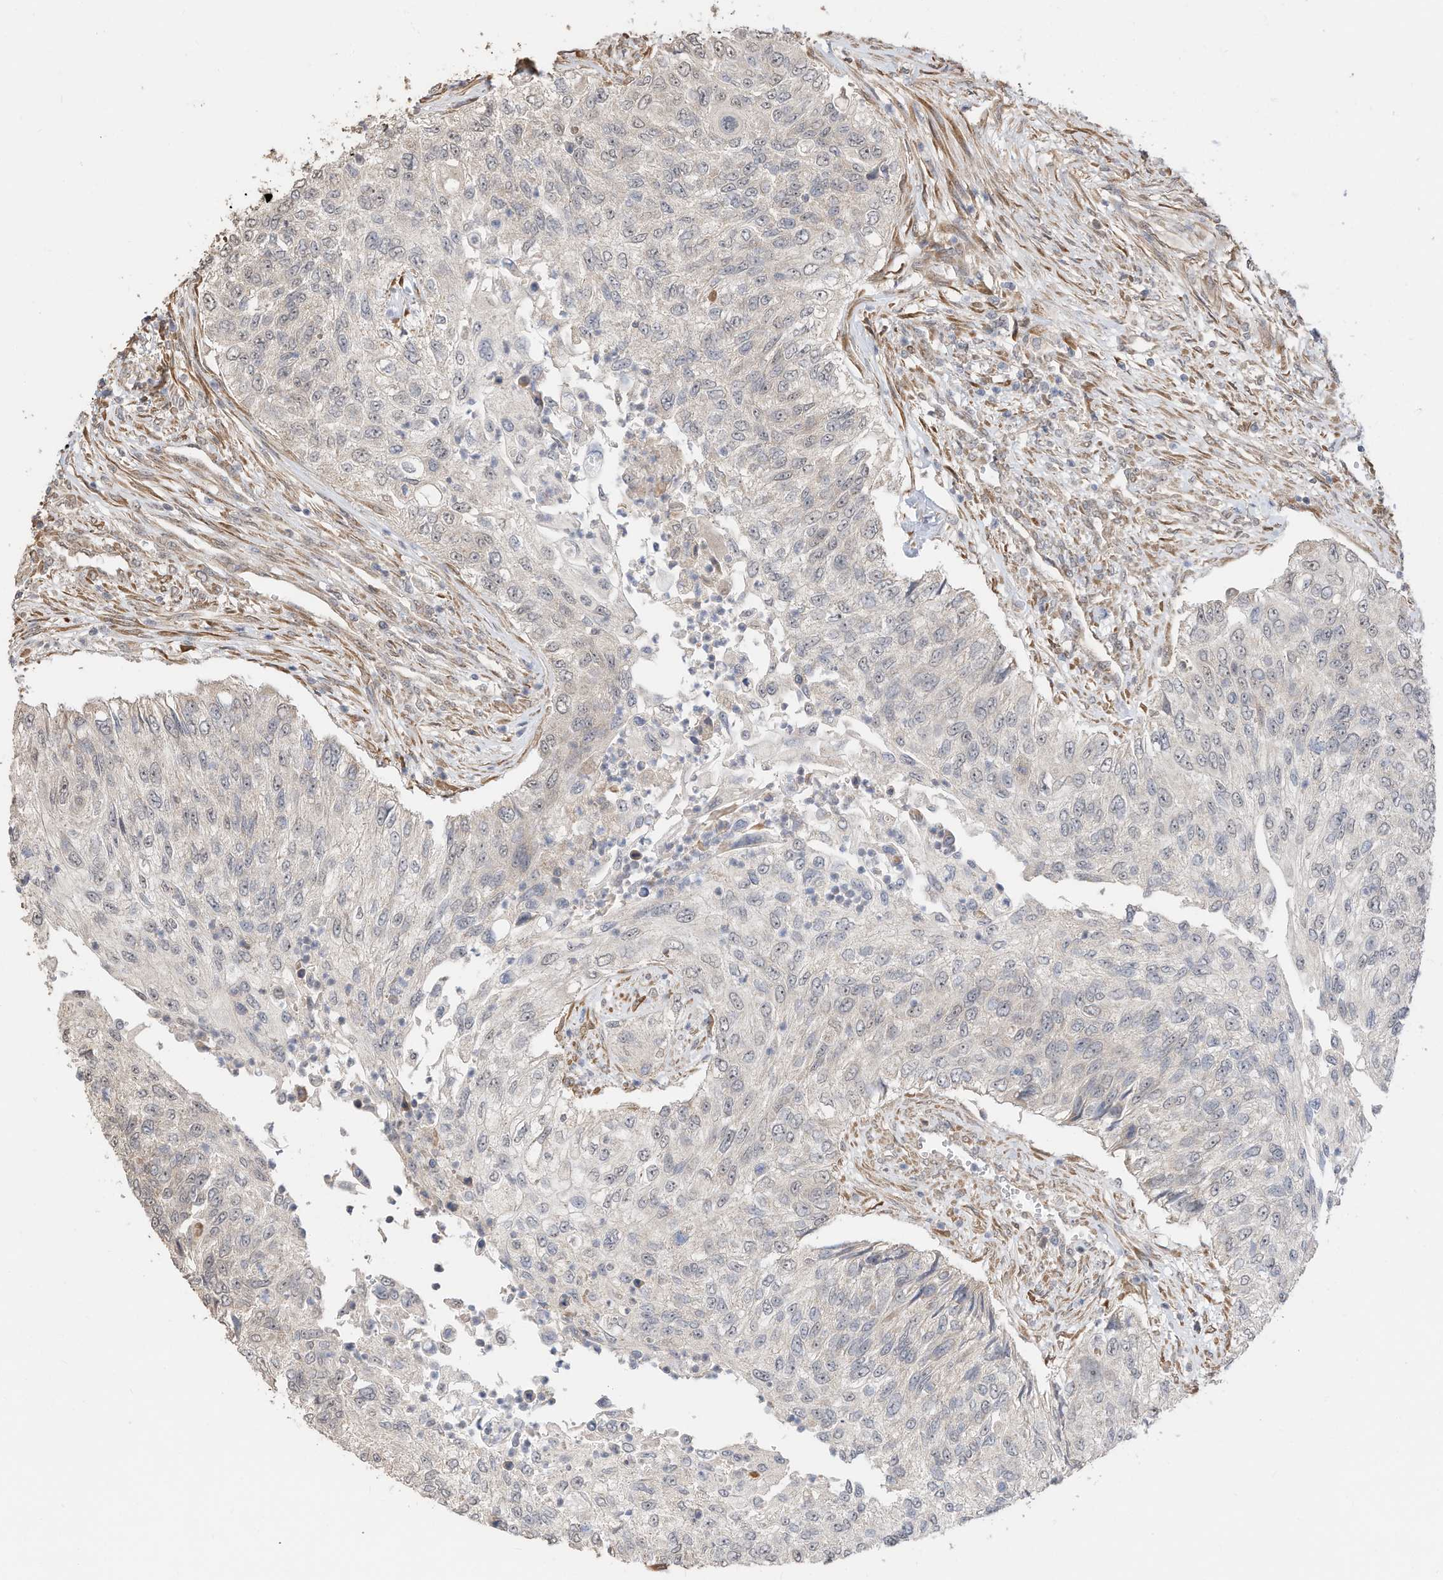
{"staining": {"intensity": "negative", "quantity": "none", "location": "none"}, "tissue": "urothelial cancer", "cell_type": "Tumor cells", "image_type": "cancer", "snomed": [{"axis": "morphology", "description": "Urothelial carcinoma, High grade"}, {"axis": "topography", "description": "Urinary bladder"}], "caption": "Tumor cells are negative for brown protein staining in urothelial cancer.", "gene": "CAGE1", "patient": {"sex": "female", "age": 60}}